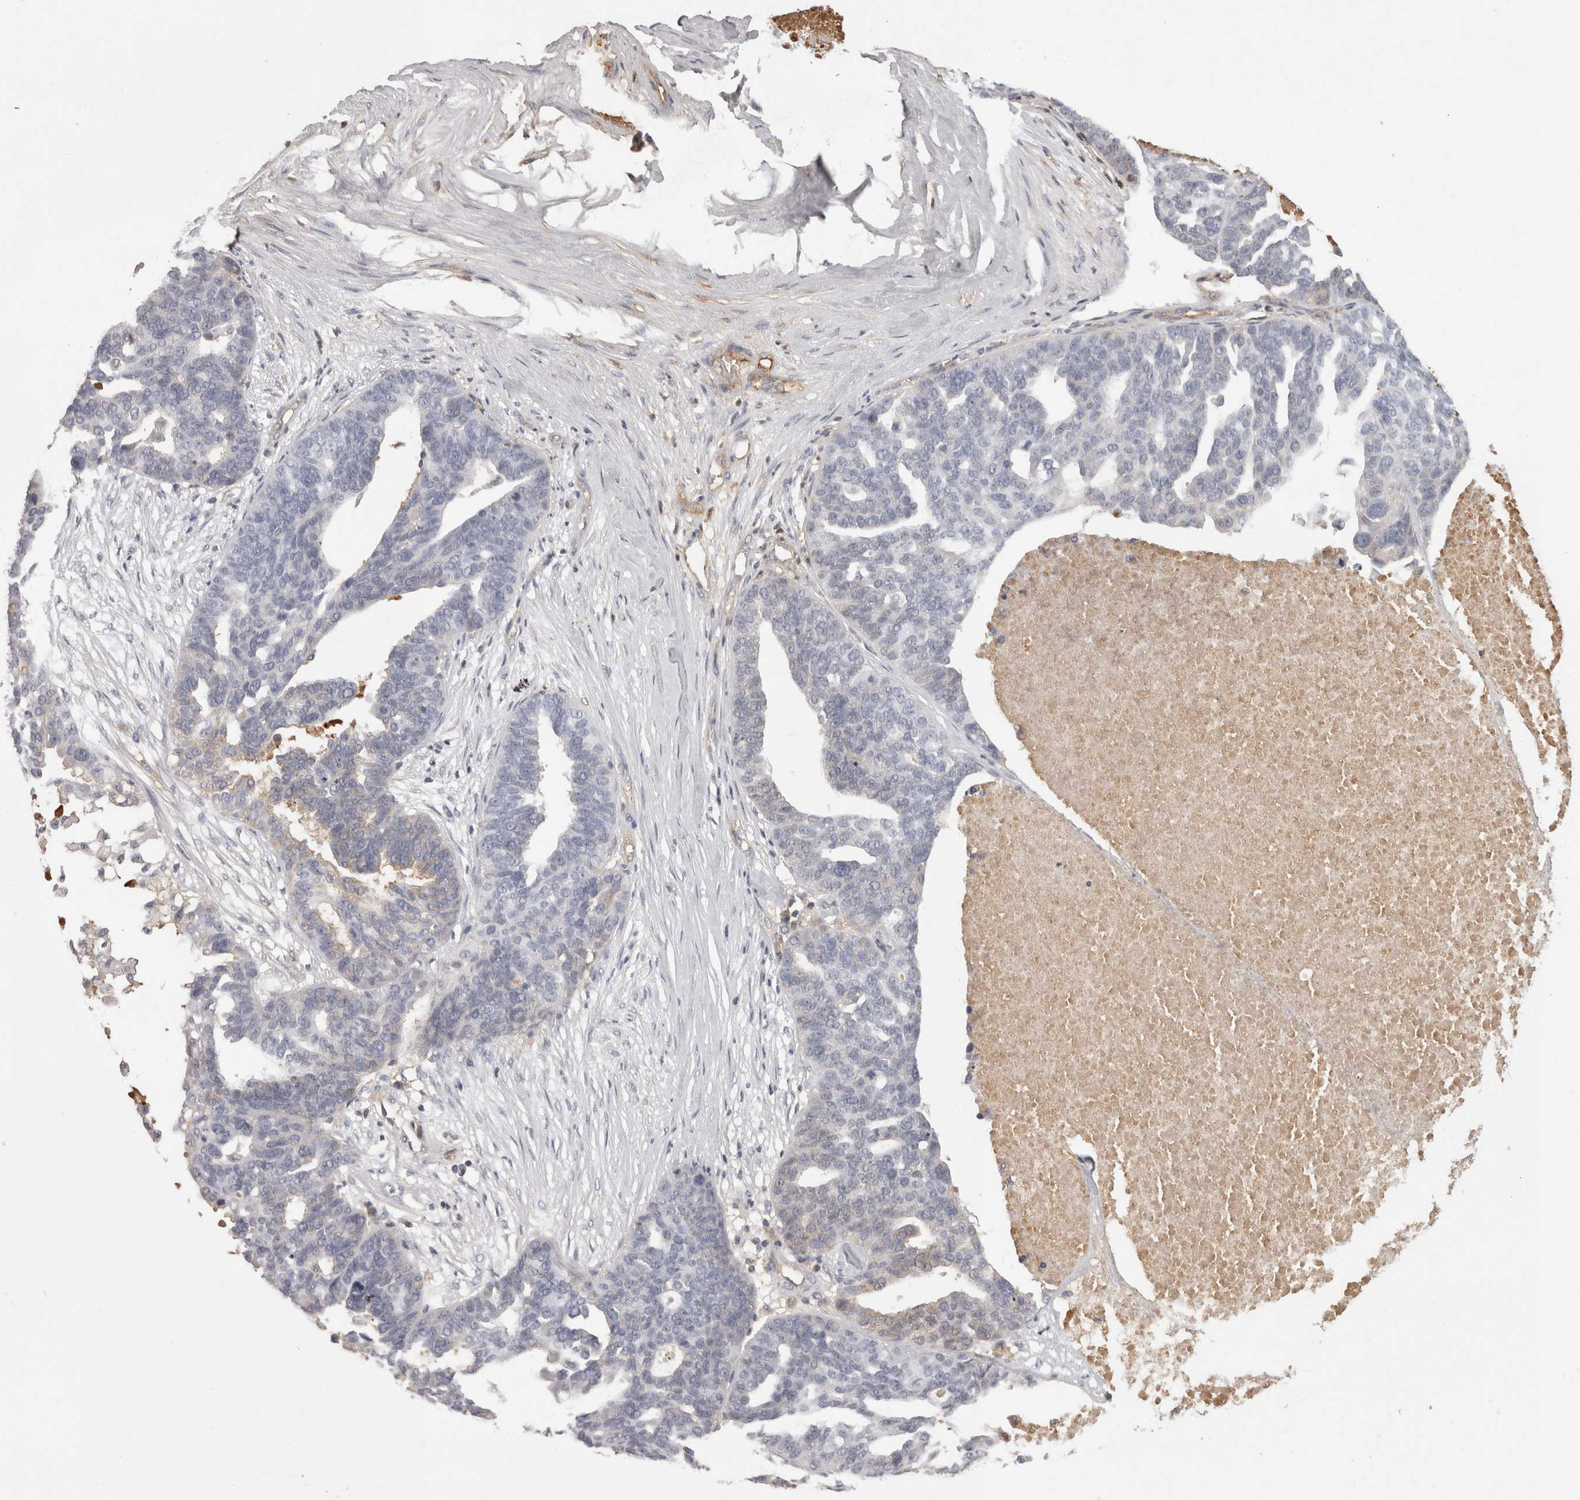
{"staining": {"intensity": "negative", "quantity": "none", "location": "none"}, "tissue": "ovarian cancer", "cell_type": "Tumor cells", "image_type": "cancer", "snomed": [{"axis": "morphology", "description": "Cystadenocarcinoma, serous, NOS"}, {"axis": "topography", "description": "Ovary"}], "caption": "This is an immunohistochemistry (IHC) histopathology image of serous cystadenocarcinoma (ovarian). There is no expression in tumor cells.", "gene": "SAA4", "patient": {"sex": "female", "age": 59}}